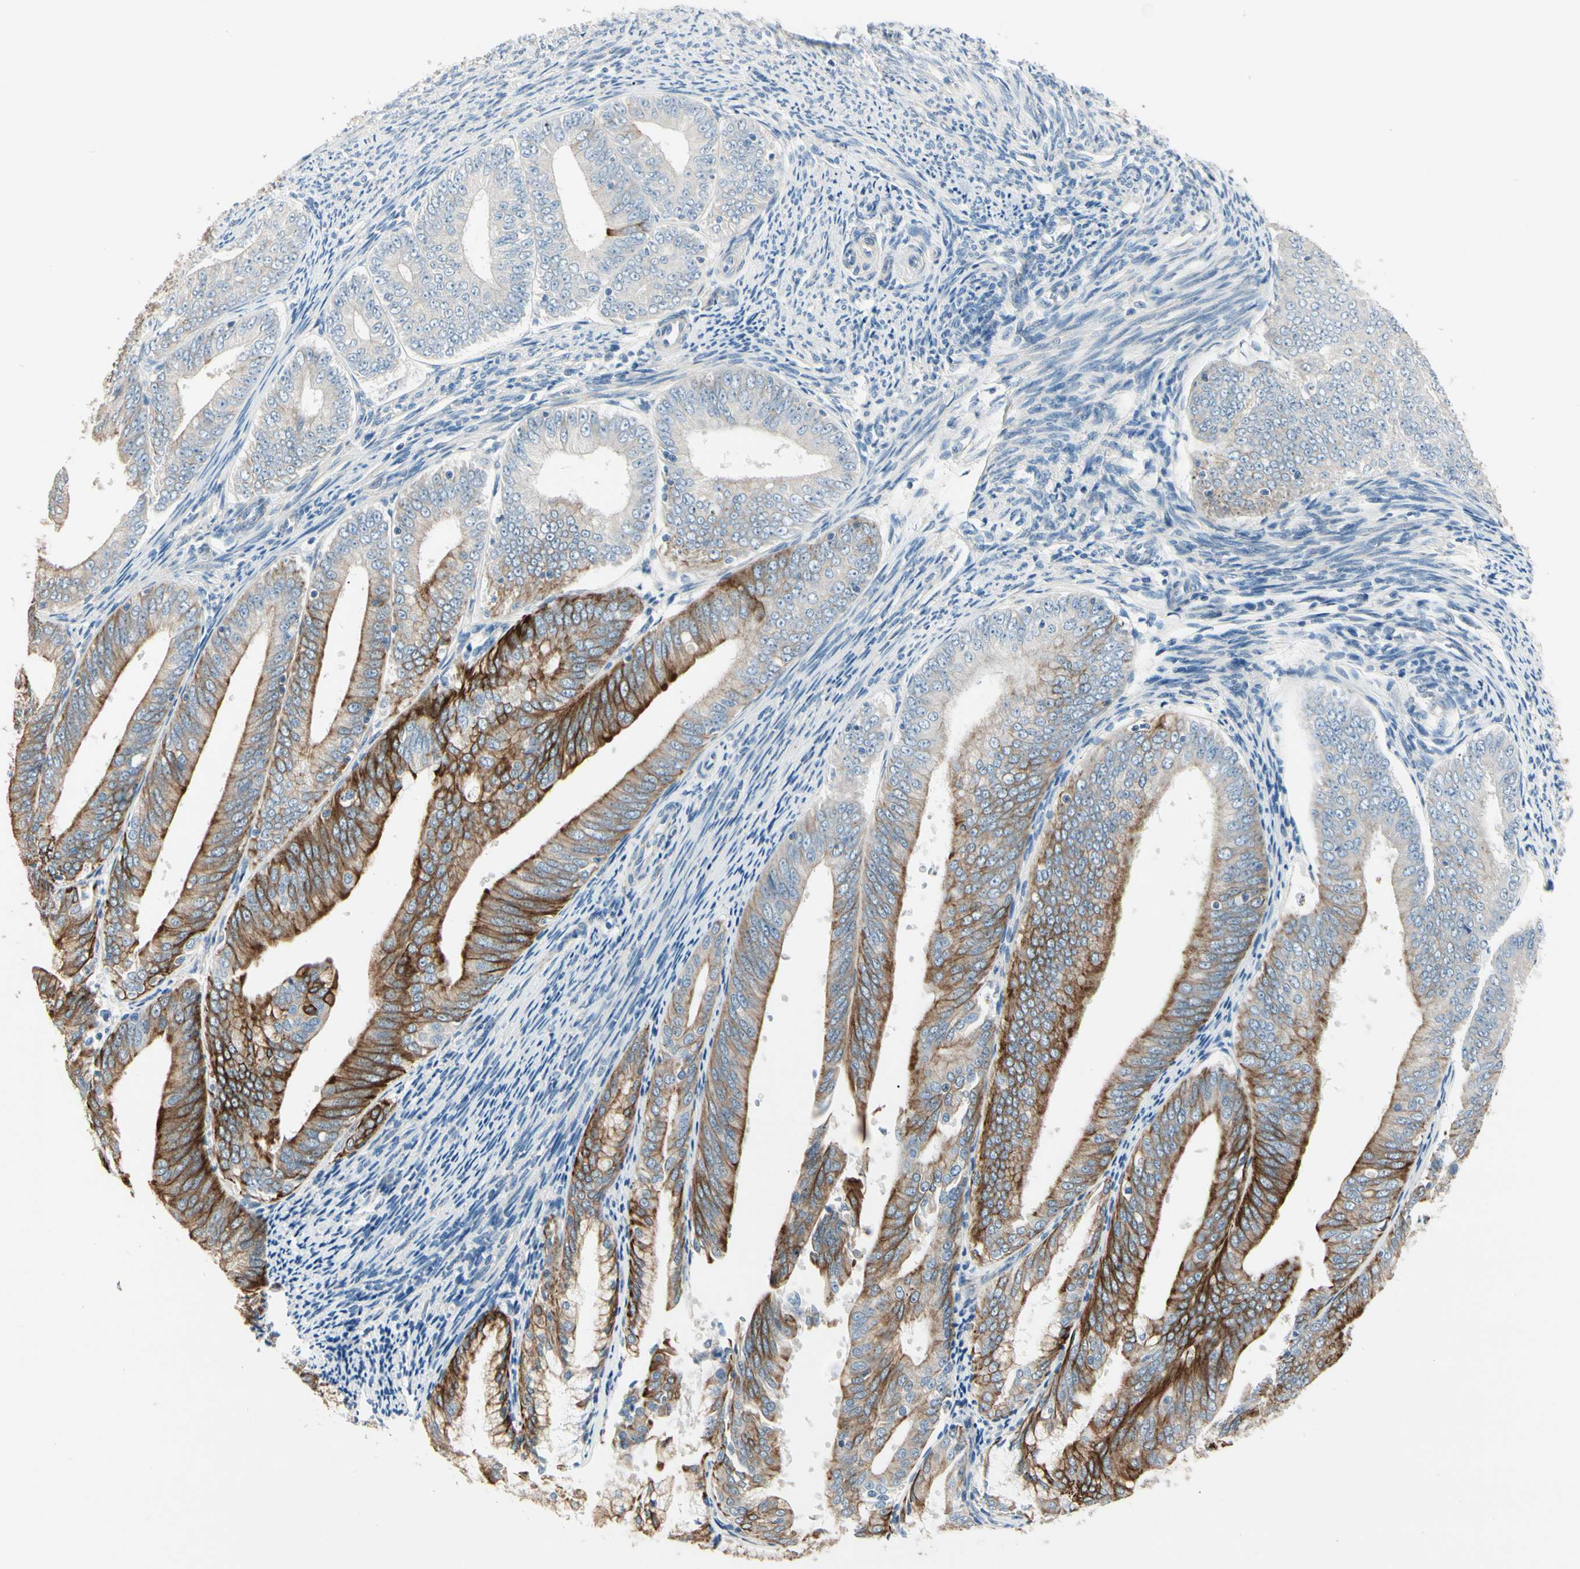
{"staining": {"intensity": "strong", "quantity": "25%-75%", "location": "cytoplasmic/membranous"}, "tissue": "endometrial cancer", "cell_type": "Tumor cells", "image_type": "cancer", "snomed": [{"axis": "morphology", "description": "Adenocarcinoma, NOS"}, {"axis": "topography", "description": "Endometrium"}], "caption": "Endometrial adenocarcinoma stained for a protein exhibits strong cytoplasmic/membranous positivity in tumor cells.", "gene": "DUSP12", "patient": {"sex": "female", "age": 63}}